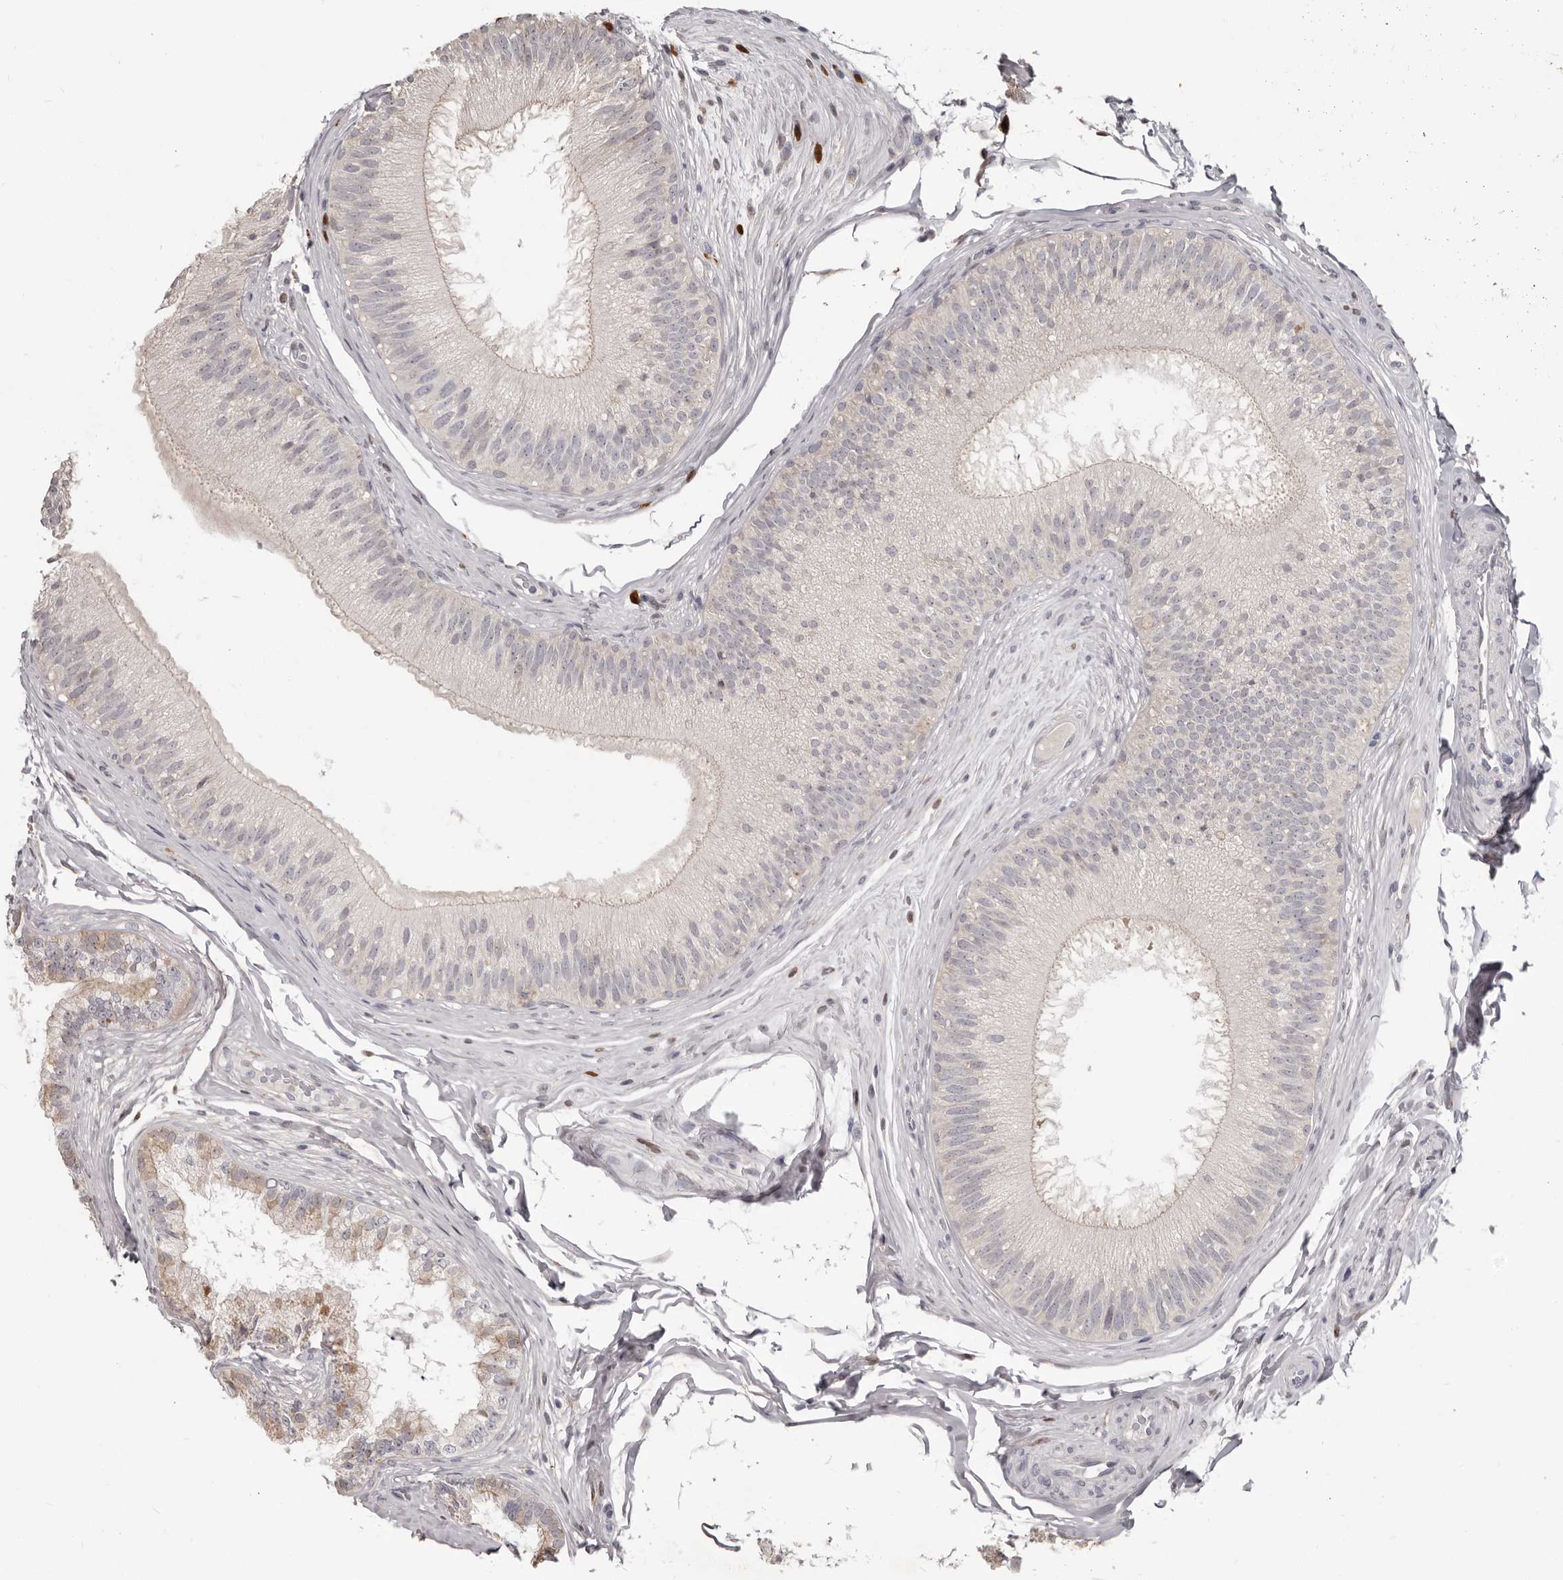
{"staining": {"intensity": "negative", "quantity": "none", "location": "none"}, "tissue": "epididymis", "cell_type": "Glandular cells", "image_type": "normal", "snomed": [{"axis": "morphology", "description": "Normal tissue, NOS"}, {"axis": "topography", "description": "Epididymis"}], "caption": "This image is of unremarkable epididymis stained with immunohistochemistry to label a protein in brown with the nuclei are counter-stained blue. There is no expression in glandular cells. Brightfield microscopy of immunohistochemistry stained with DAB (brown) and hematoxylin (blue), captured at high magnification.", "gene": "GPR157", "patient": {"sex": "male", "age": 45}}